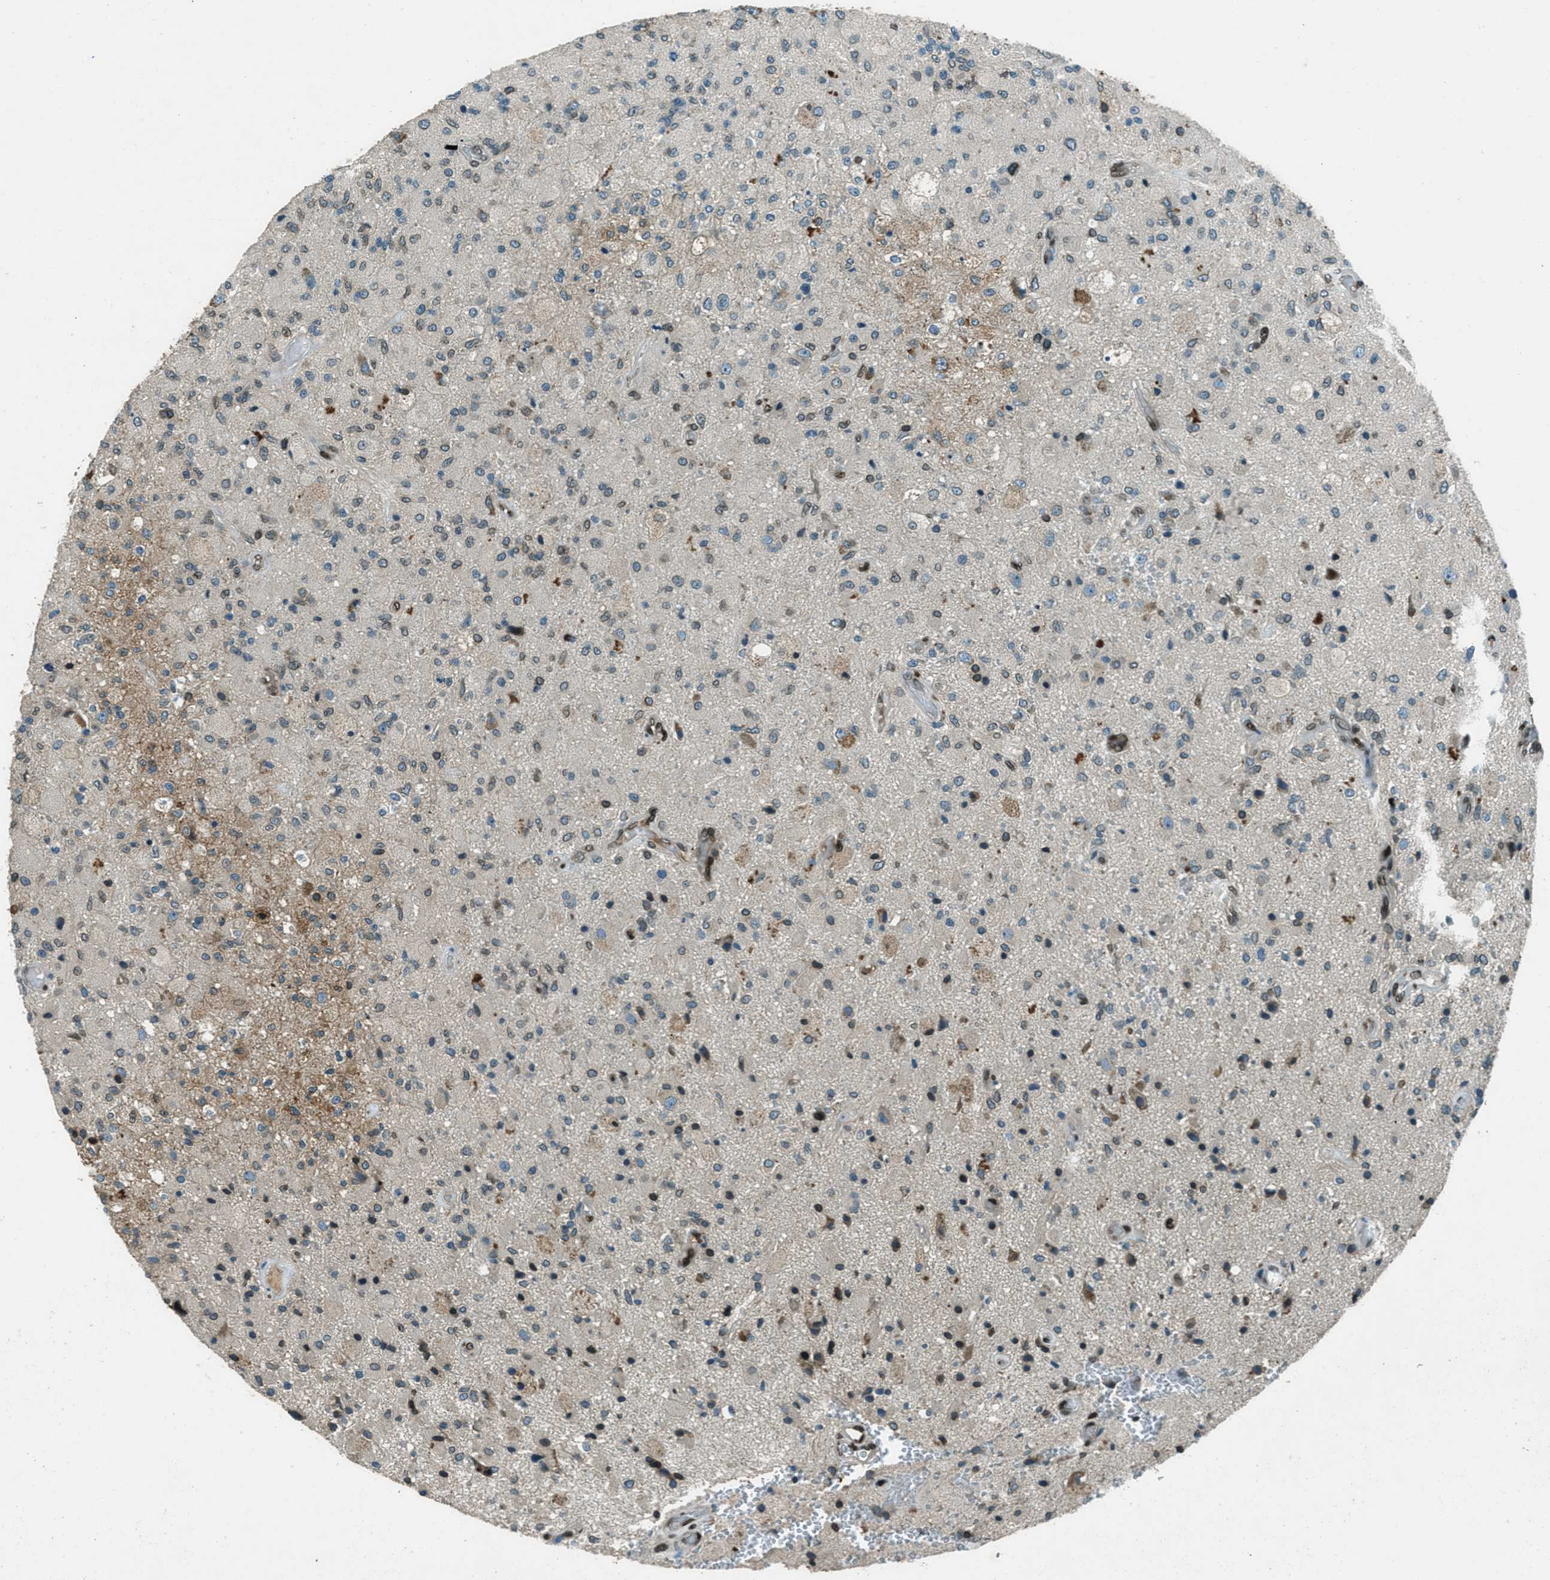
{"staining": {"intensity": "moderate", "quantity": "<25%", "location": "cytoplasmic/membranous"}, "tissue": "glioma", "cell_type": "Tumor cells", "image_type": "cancer", "snomed": [{"axis": "morphology", "description": "Normal tissue, NOS"}, {"axis": "morphology", "description": "Glioma, malignant, High grade"}, {"axis": "topography", "description": "Cerebral cortex"}], "caption": "Tumor cells reveal low levels of moderate cytoplasmic/membranous positivity in about <25% of cells in human glioma.", "gene": "LEMD2", "patient": {"sex": "male", "age": 77}}